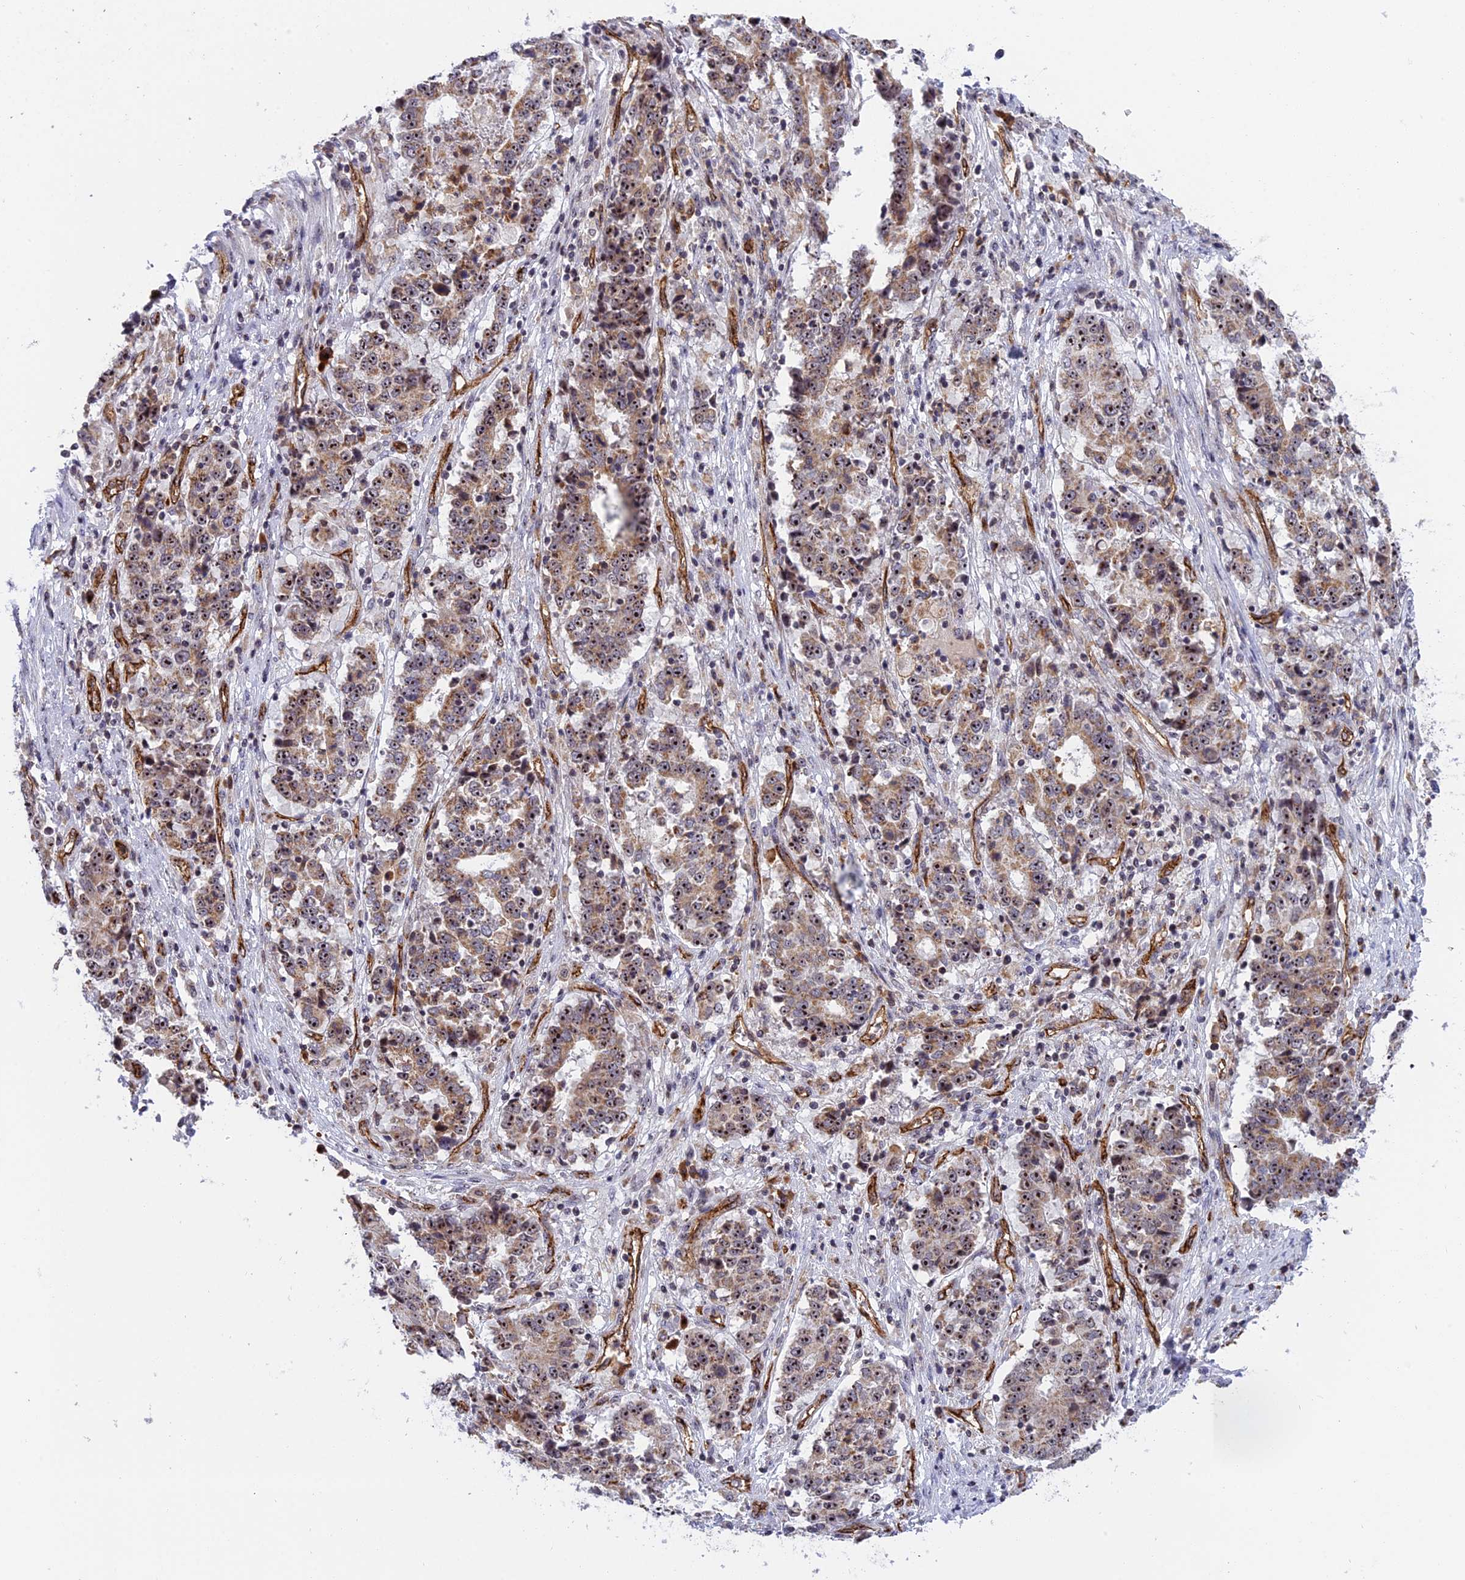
{"staining": {"intensity": "moderate", "quantity": ">75%", "location": "cytoplasmic/membranous,nuclear"}, "tissue": "stomach cancer", "cell_type": "Tumor cells", "image_type": "cancer", "snomed": [{"axis": "morphology", "description": "Adenocarcinoma, NOS"}, {"axis": "topography", "description": "Stomach"}], "caption": "Protein positivity by IHC exhibits moderate cytoplasmic/membranous and nuclear expression in approximately >75% of tumor cells in stomach cancer.", "gene": "MPND", "patient": {"sex": "male", "age": 59}}